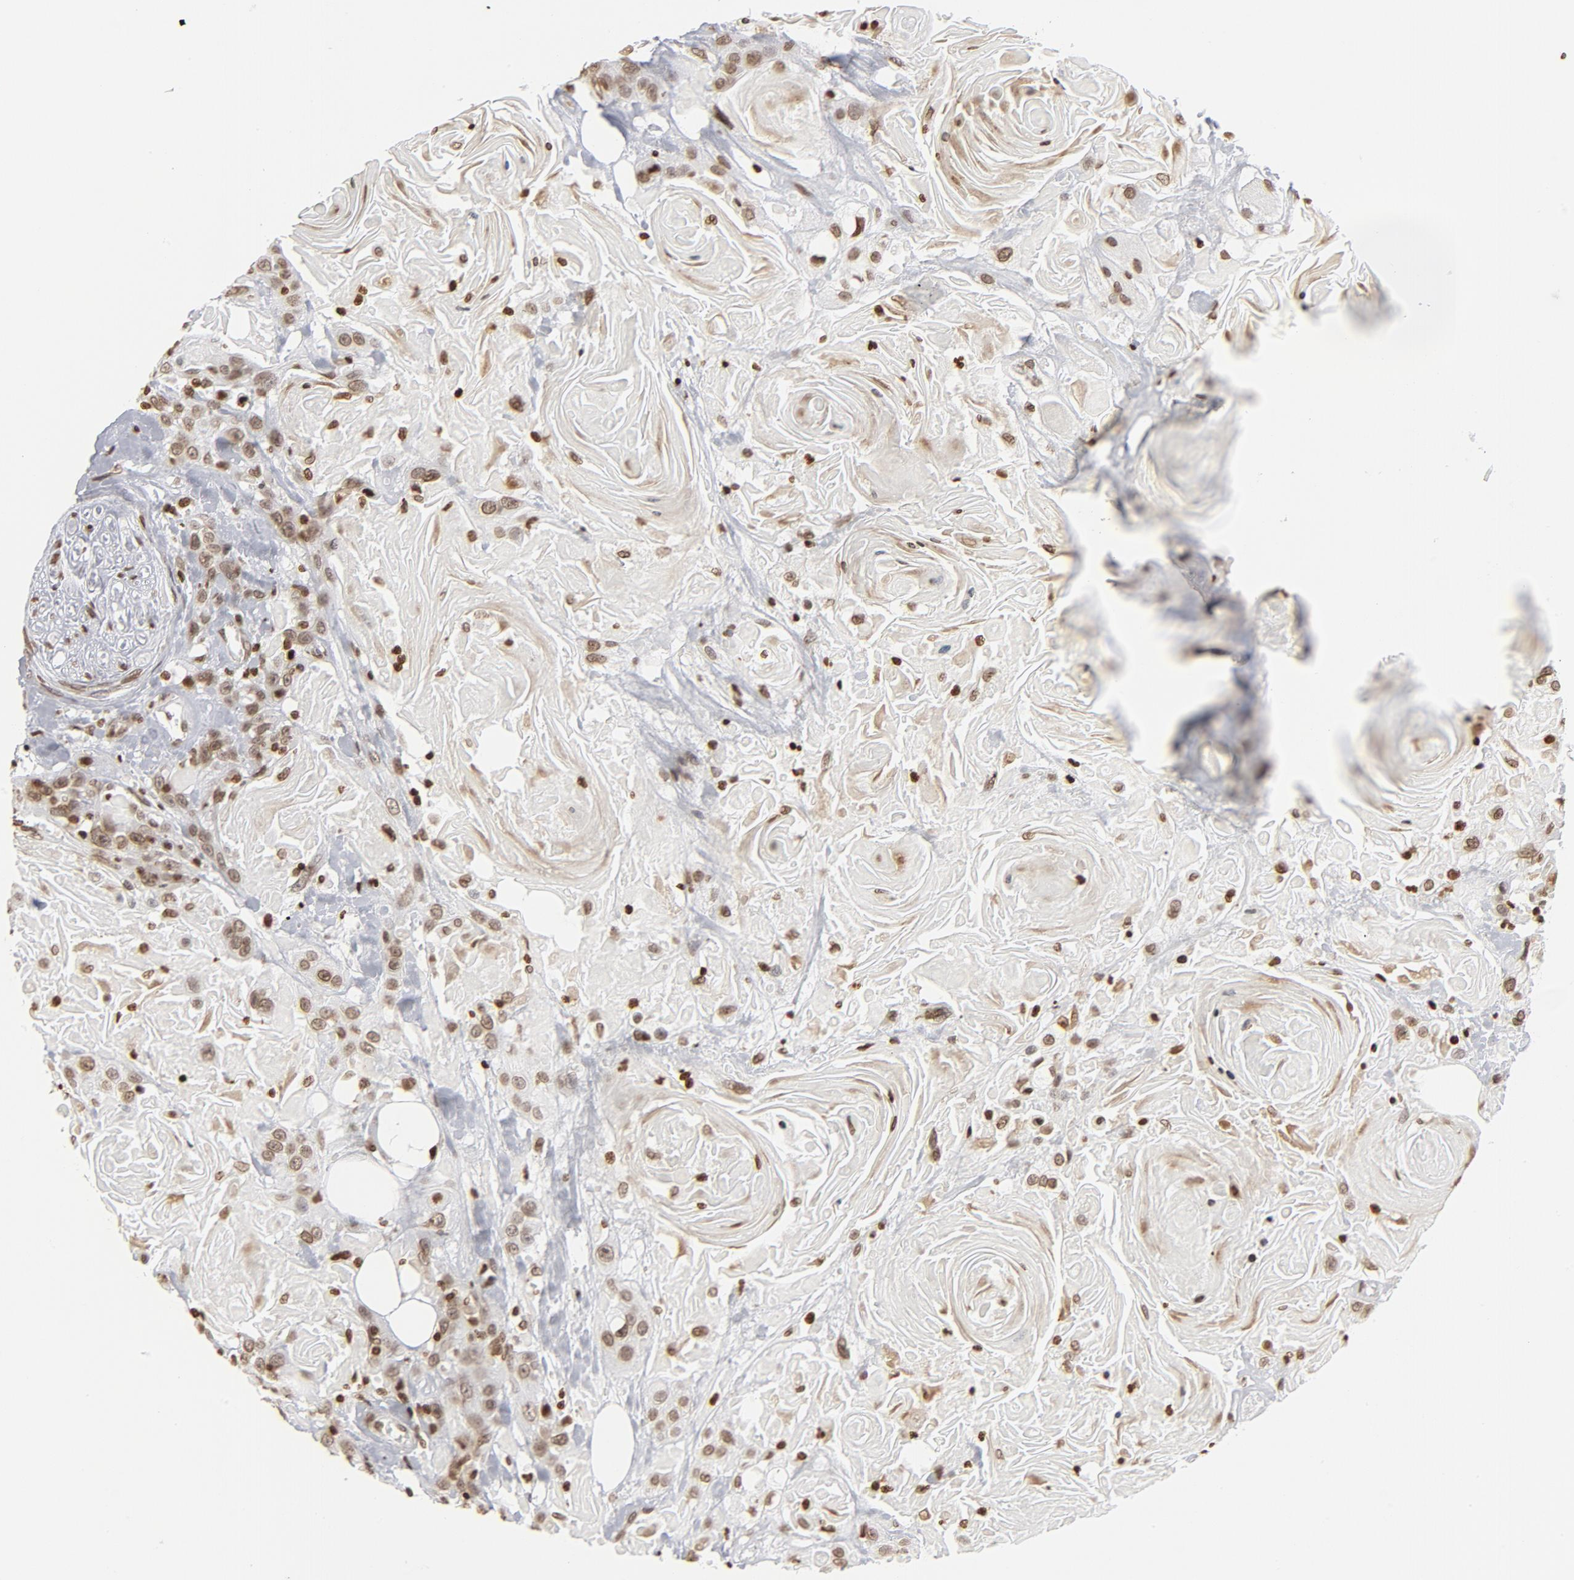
{"staining": {"intensity": "weak", "quantity": ">75%", "location": "nuclear"}, "tissue": "head and neck cancer", "cell_type": "Tumor cells", "image_type": "cancer", "snomed": [{"axis": "morphology", "description": "Squamous cell carcinoma, NOS"}, {"axis": "topography", "description": "Head-Neck"}], "caption": "The image displays staining of head and neck cancer (squamous cell carcinoma), revealing weak nuclear protein staining (brown color) within tumor cells. (DAB (3,3'-diaminobenzidine) IHC, brown staining for protein, blue staining for nuclei).", "gene": "H2AC12", "patient": {"sex": "female", "age": 84}}